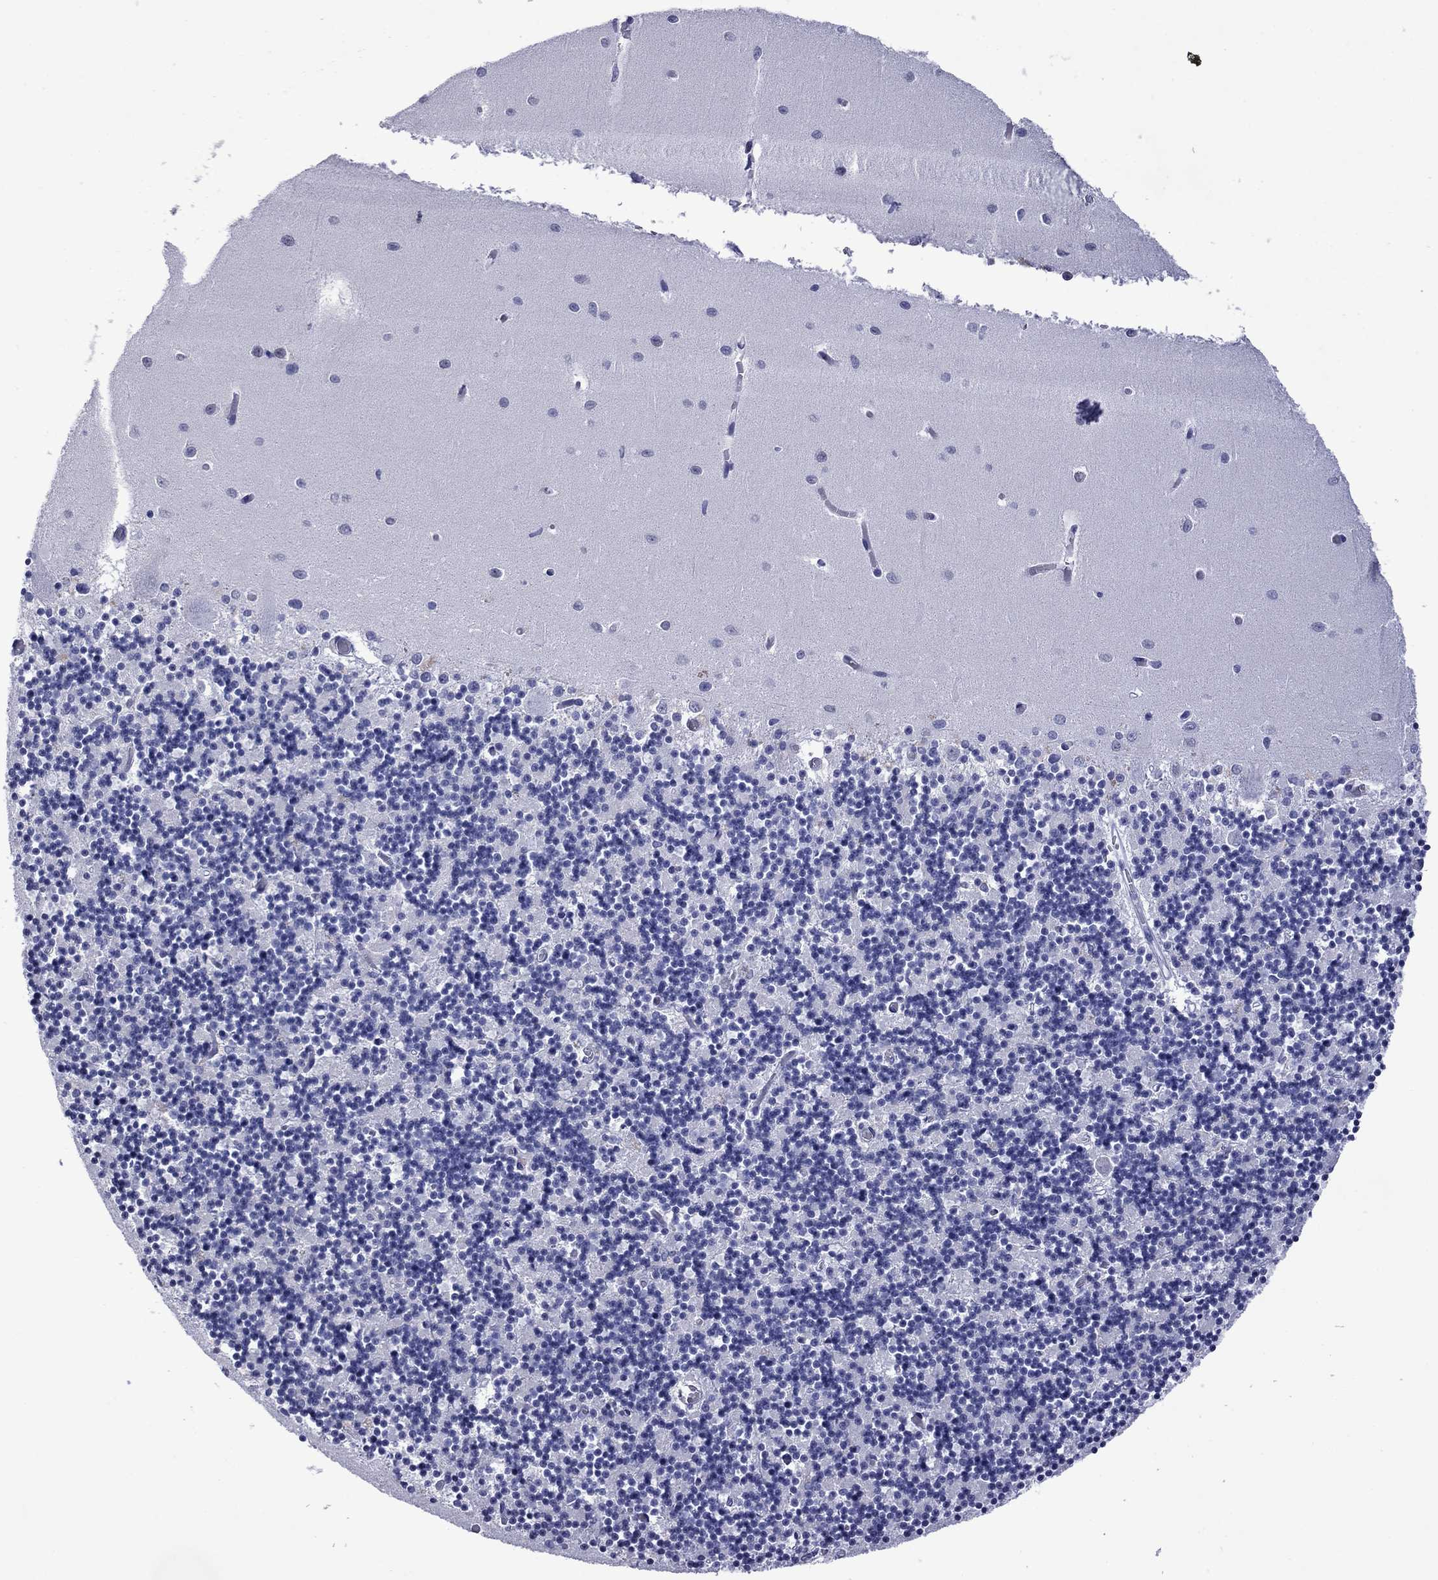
{"staining": {"intensity": "negative", "quantity": "none", "location": "none"}, "tissue": "cerebellum", "cell_type": "Cells in granular layer", "image_type": "normal", "snomed": [{"axis": "morphology", "description": "Normal tissue, NOS"}, {"axis": "topography", "description": "Cerebellum"}], "caption": "Immunohistochemical staining of normal human cerebellum exhibits no significant expression in cells in granular layer. The staining is performed using DAB brown chromogen with nuclei counter-stained in using hematoxylin.", "gene": "PIWIL1", "patient": {"sex": "female", "age": 64}}